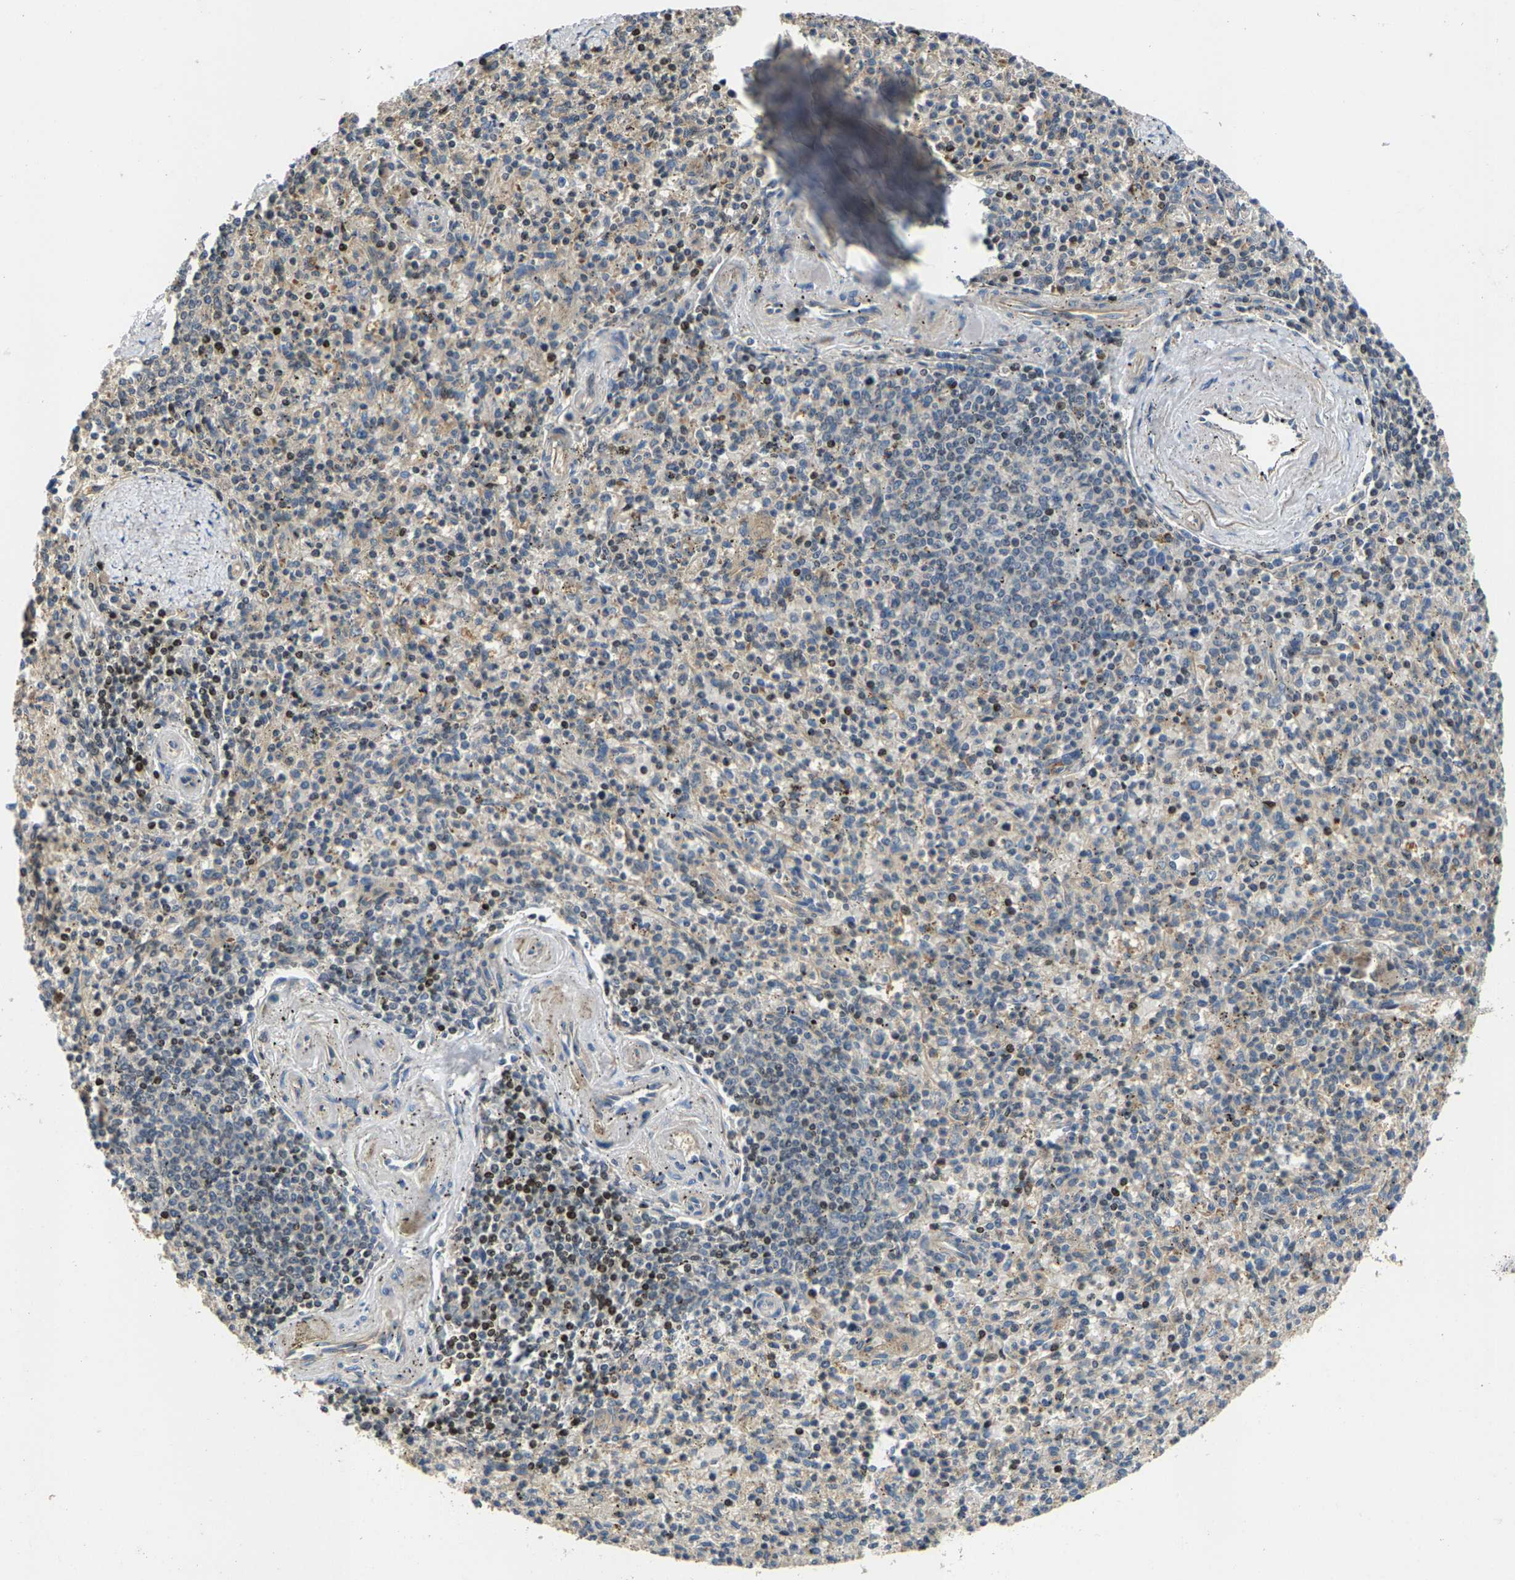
{"staining": {"intensity": "strong", "quantity": "<25%", "location": "nuclear"}, "tissue": "spleen", "cell_type": "Cells in red pulp", "image_type": "normal", "snomed": [{"axis": "morphology", "description": "Normal tissue, NOS"}, {"axis": "topography", "description": "Spleen"}], "caption": "Protein expression analysis of benign spleen exhibits strong nuclear expression in about <25% of cells in red pulp. The staining was performed using DAB to visualize the protein expression in brown, while the nuclei were stained in blue with hematoxylin (Magnification: 20x).", "gene": "AGBL3", "patient": {"sex": "male", "age": 72}}